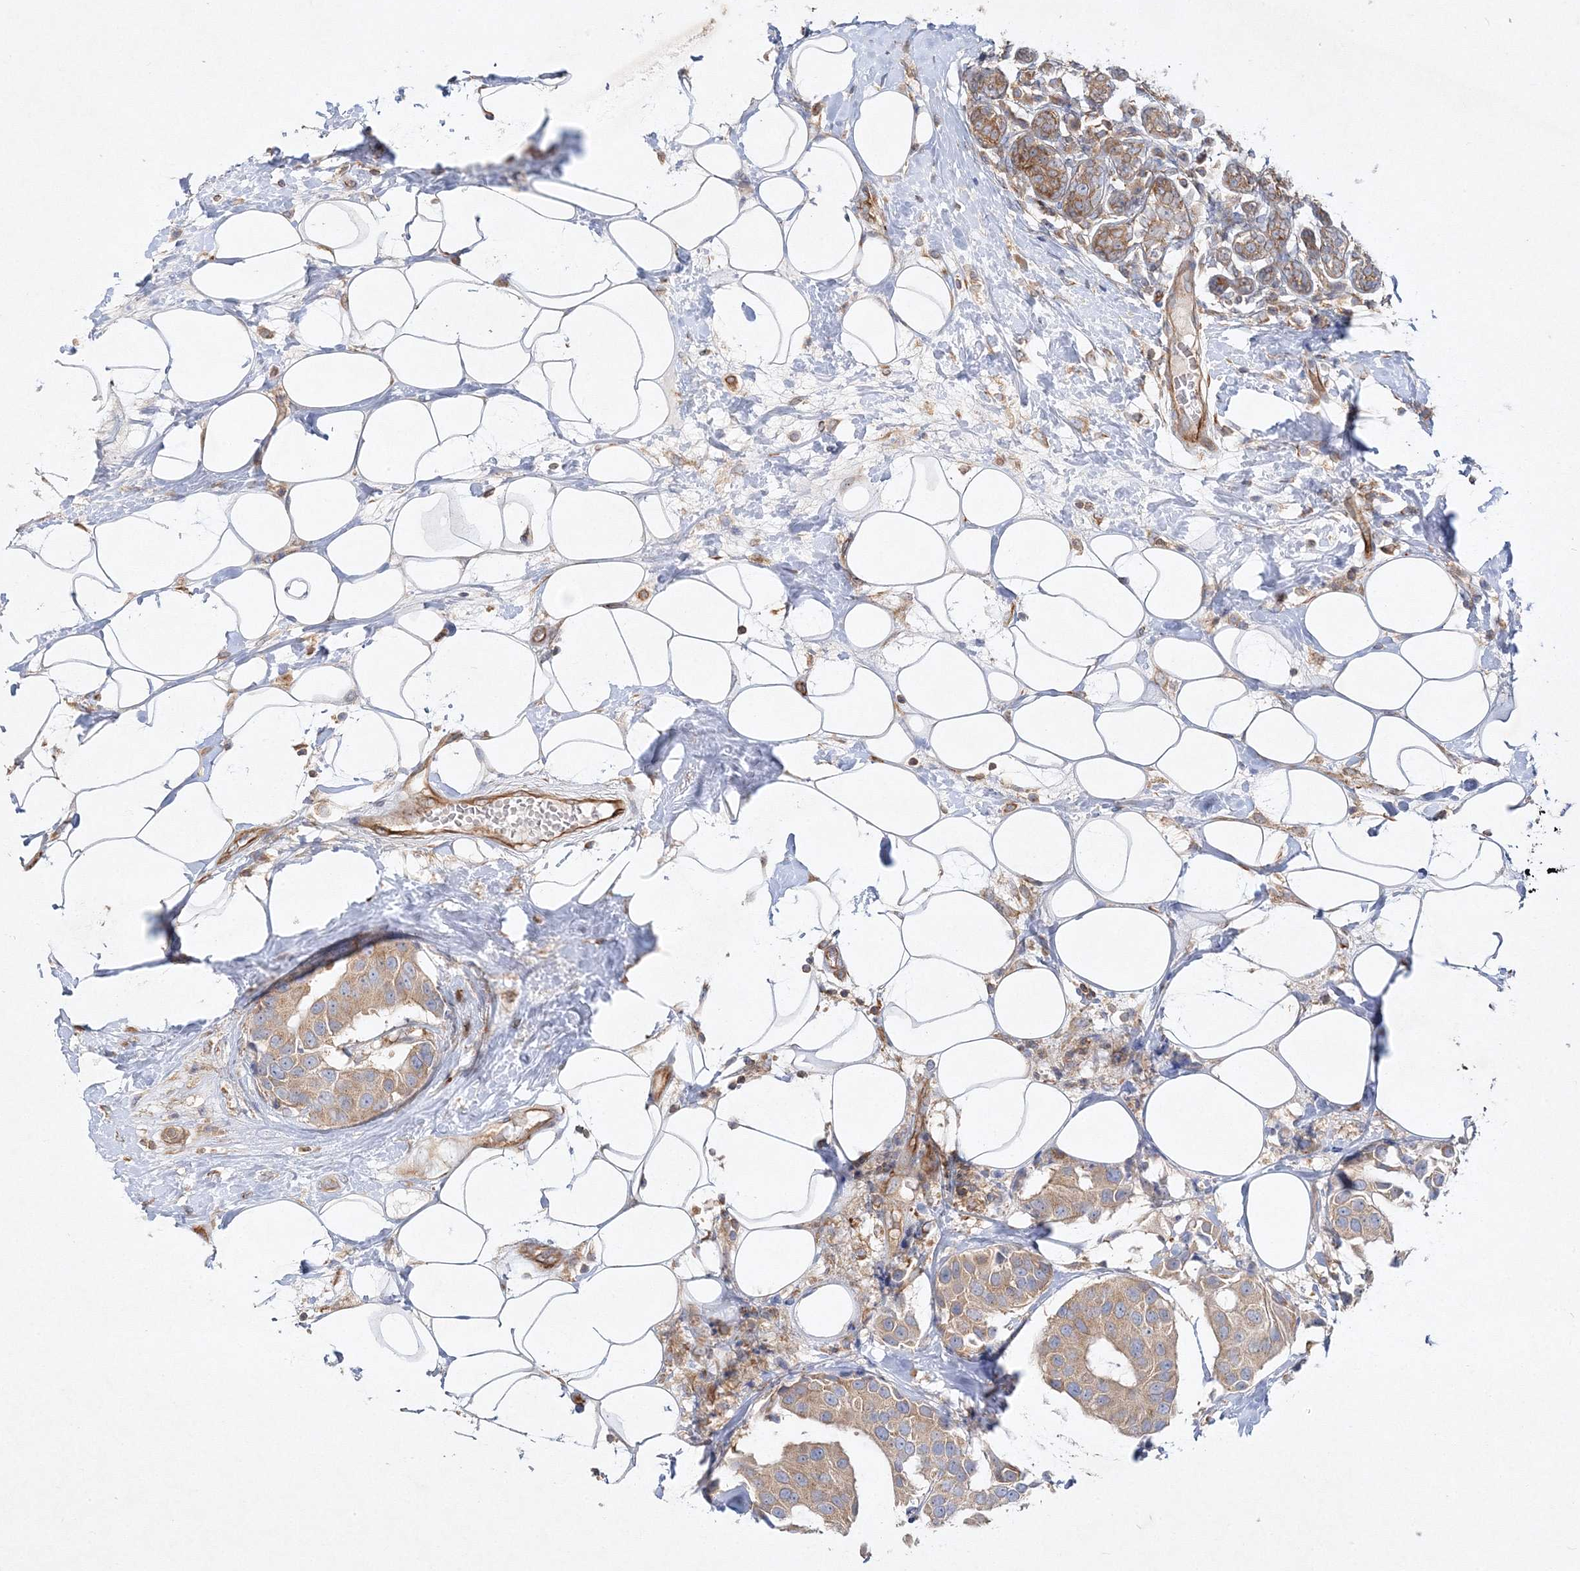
{"staining": {"intensity": "weak", "quantity": ">75%", "location": "cytoplasmic/membranous"}, "tissue": "breast cancer", "cell_type": "Tumor cells", "image_type": "cancer", "snomed": [{"axis": "morphology", "description": "Normal tissue, NOS"}, {"axis": "morphology", "description": "Duct carcinoma"}, {"axis": "topography", "description": "Breast"}], "caption": "Breast cancer tissue shows weak cytoplasmic/membranous positivity in about >75% of tumor cells, visualized by immunohistochemistry.", "gene": "WDR37", "patient": {"sex": "female", "age": 39}}